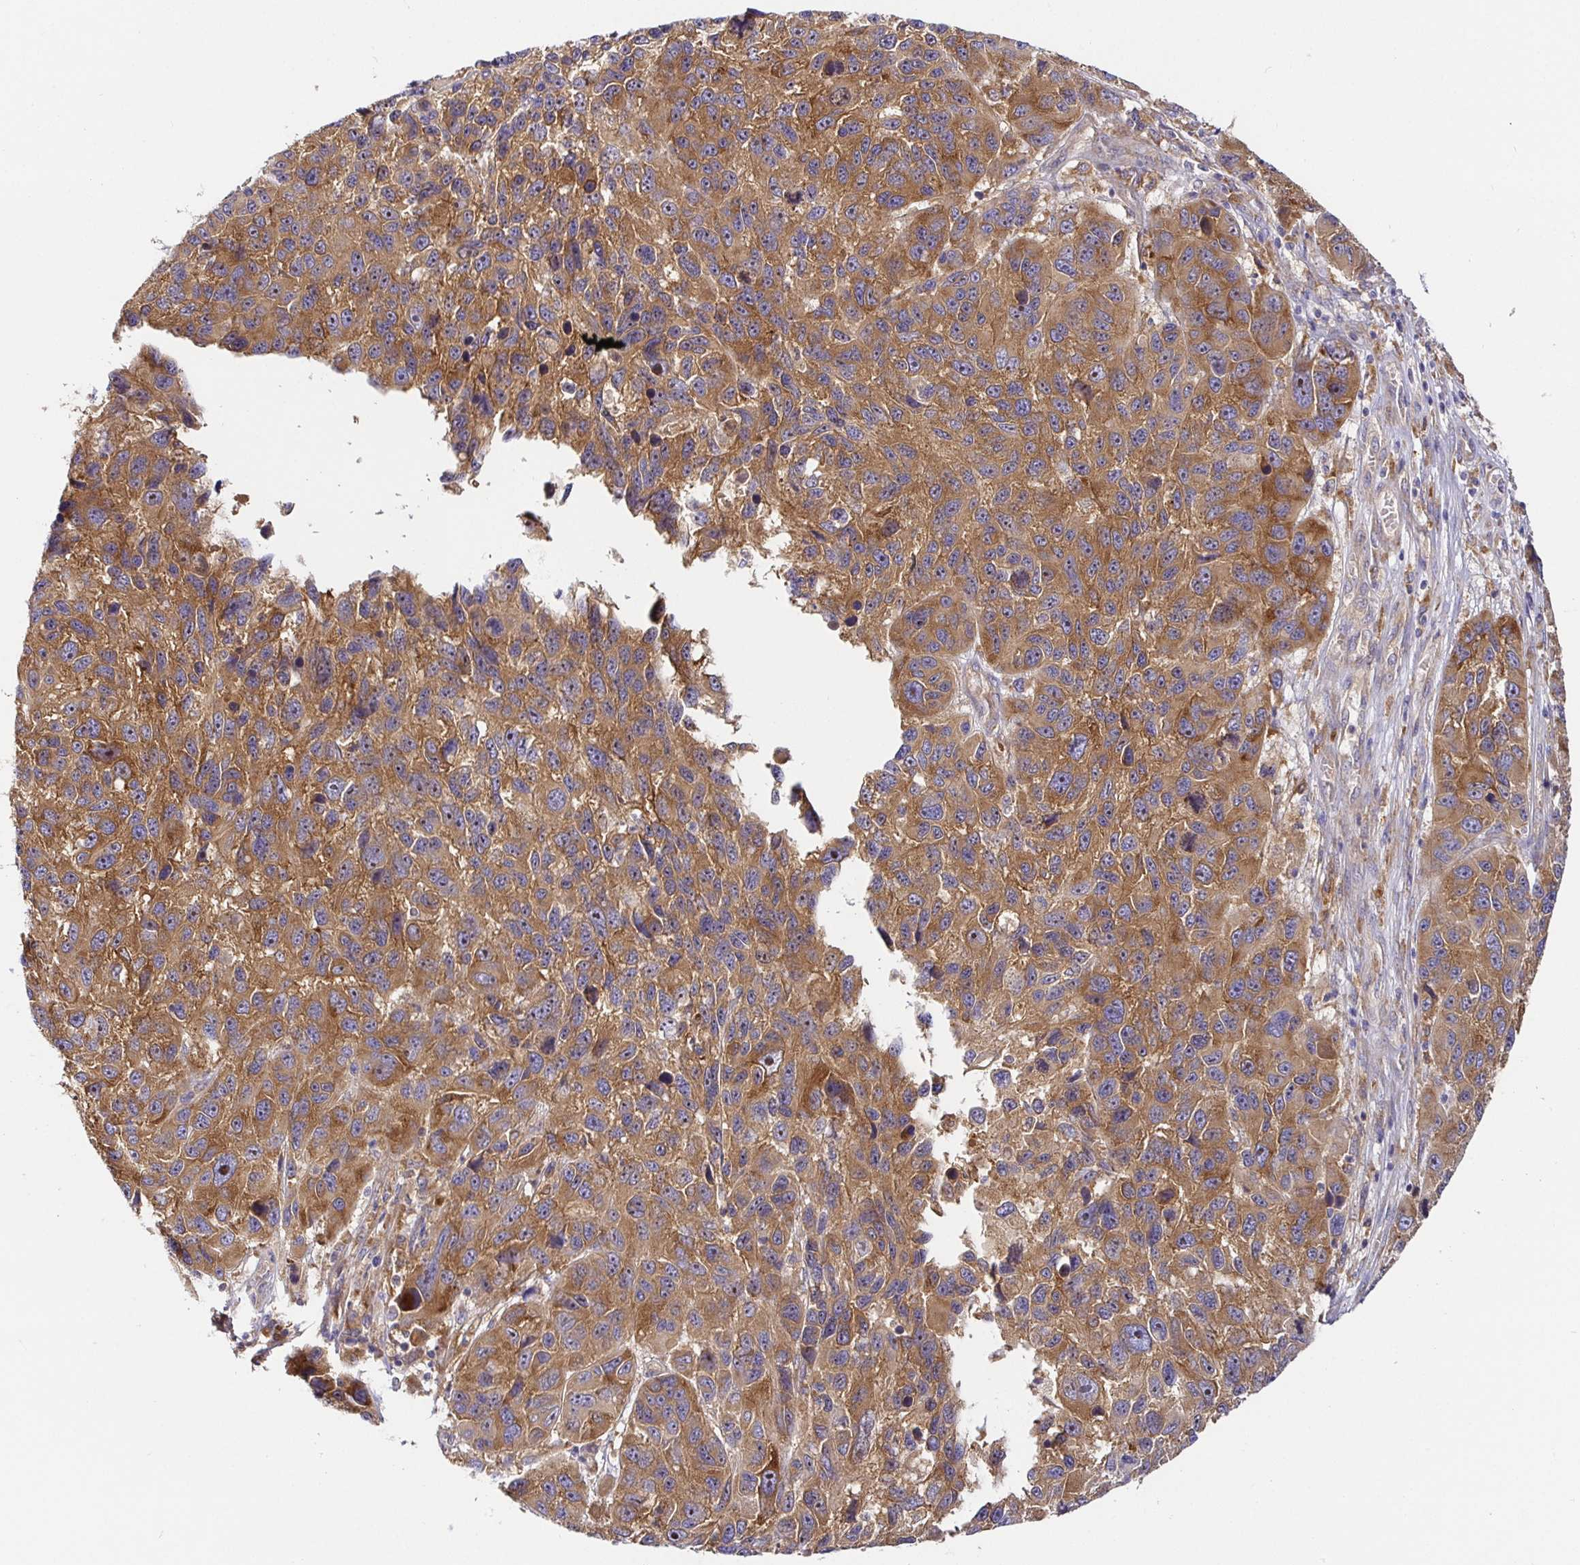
{"staining": {"intensity": "moderate", "quantity": ">75%", "location": "cytoplasmic/membranous"}, "tissue": "melanoma", "cell_type": "Tumor cells", "image_type": "cancer", "snomed": [{"axis": "morphology", "description": "Malignant melanoma, NOS"}, {"axis": "topography", "description": "Skin"}], "caption": "Malignant melanoma was stained to show a protein in brown. There is medium levels of moderate cytoplasmic/membranous expression in about >75% of tumor cells.", "gene": "SNX8", "patient": {"sex": "male", "age": 53}}